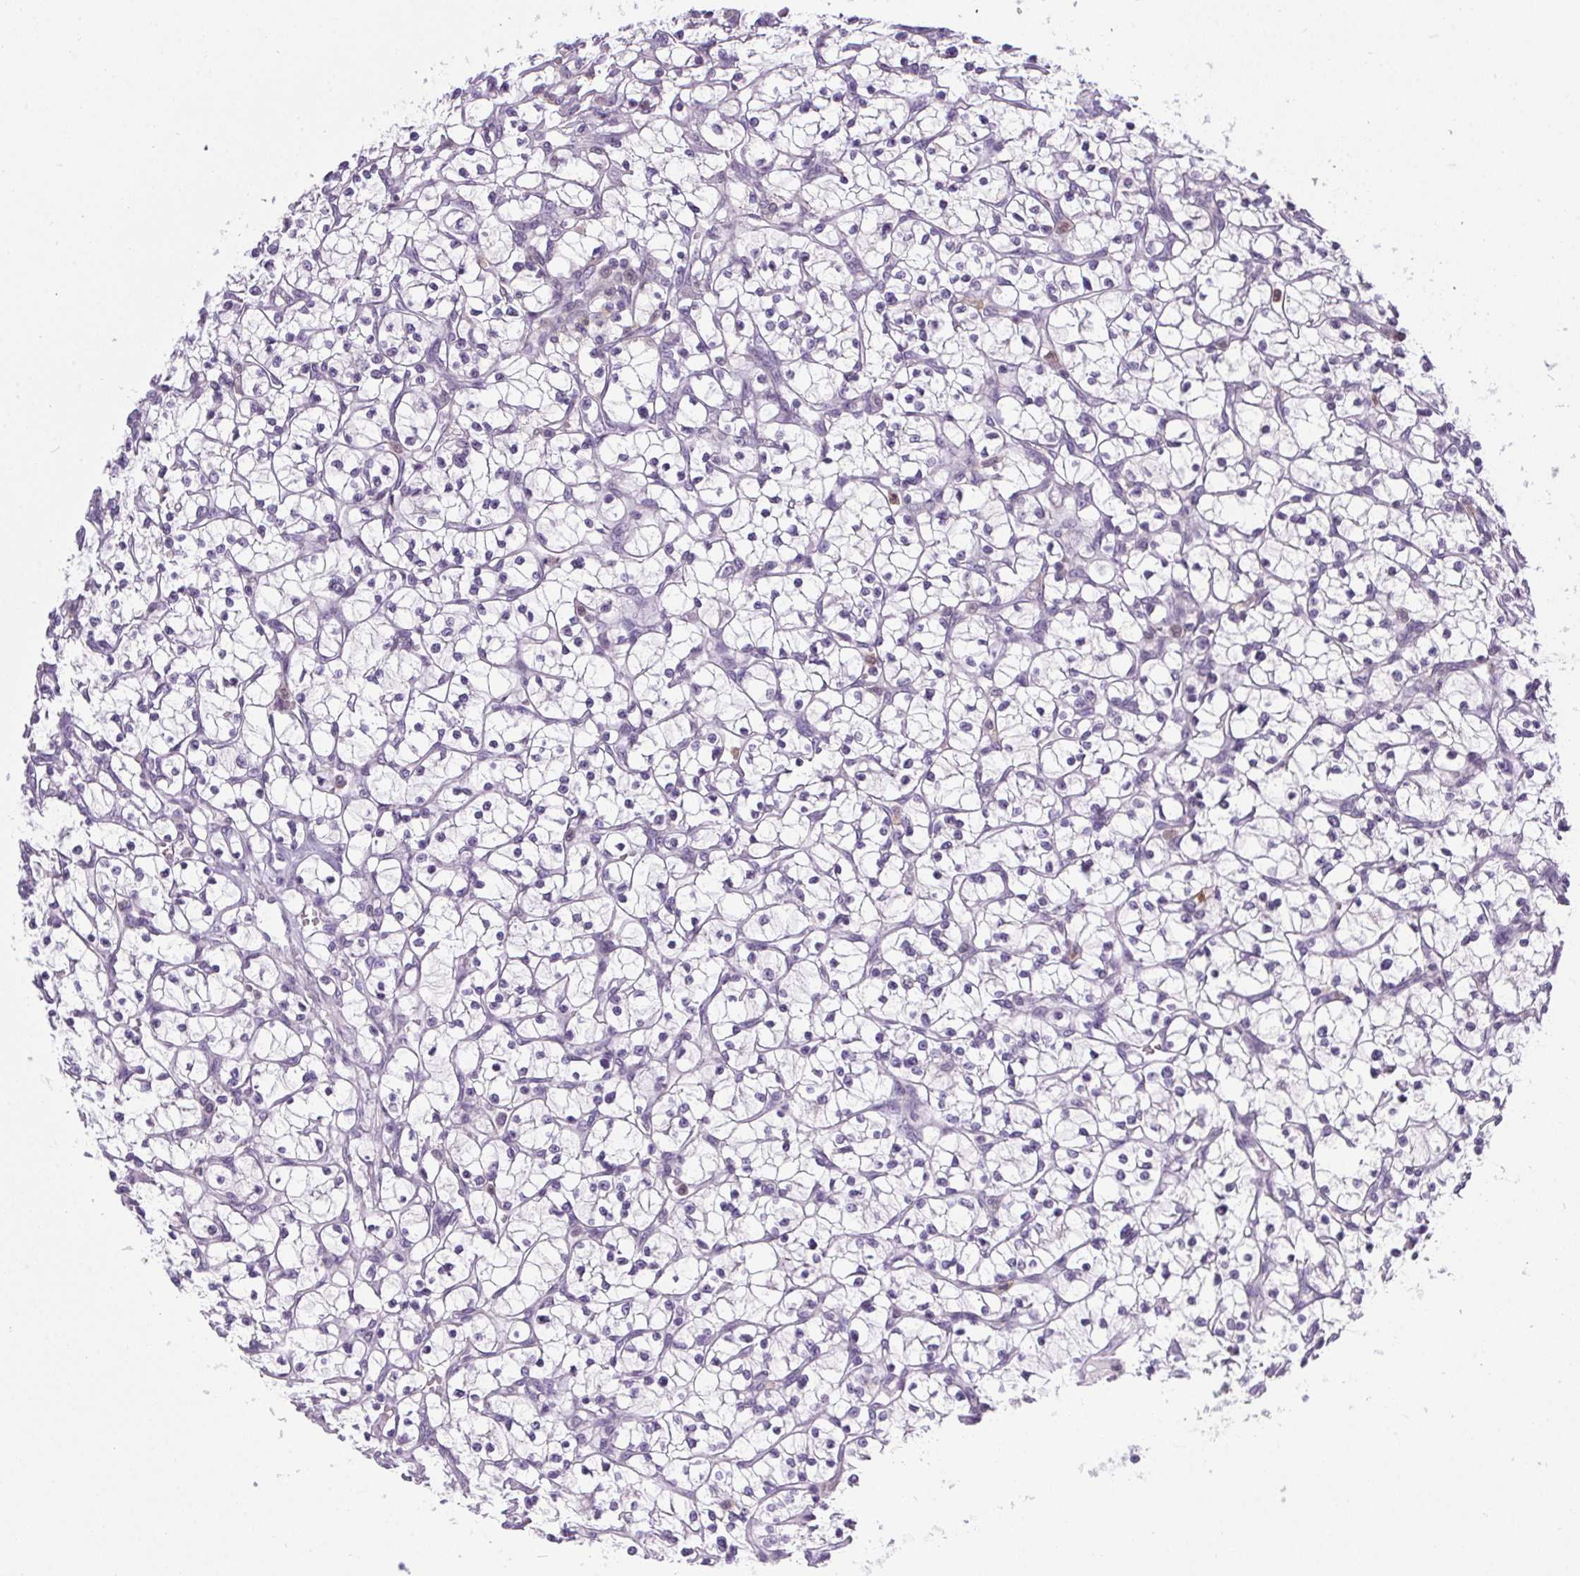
{"staining": {"intensity": "negative", "quantity": "none", "location": "none"}, "tissue": "renal cancer", "cell_type": "Tumor cells", "image_type": "cancer", "snomed": [{"axis": "morphology", "description": "Adenocarcinoma, NOS"}, {"axis": "topography", "description": "Kidney"}], "caption": "DAB immunohistochemical staining of renal cancer reveals no significant positivity in tumor cells.", "gene": "DNAJC5G", "patient": {"sex": "female", "age": 64}}